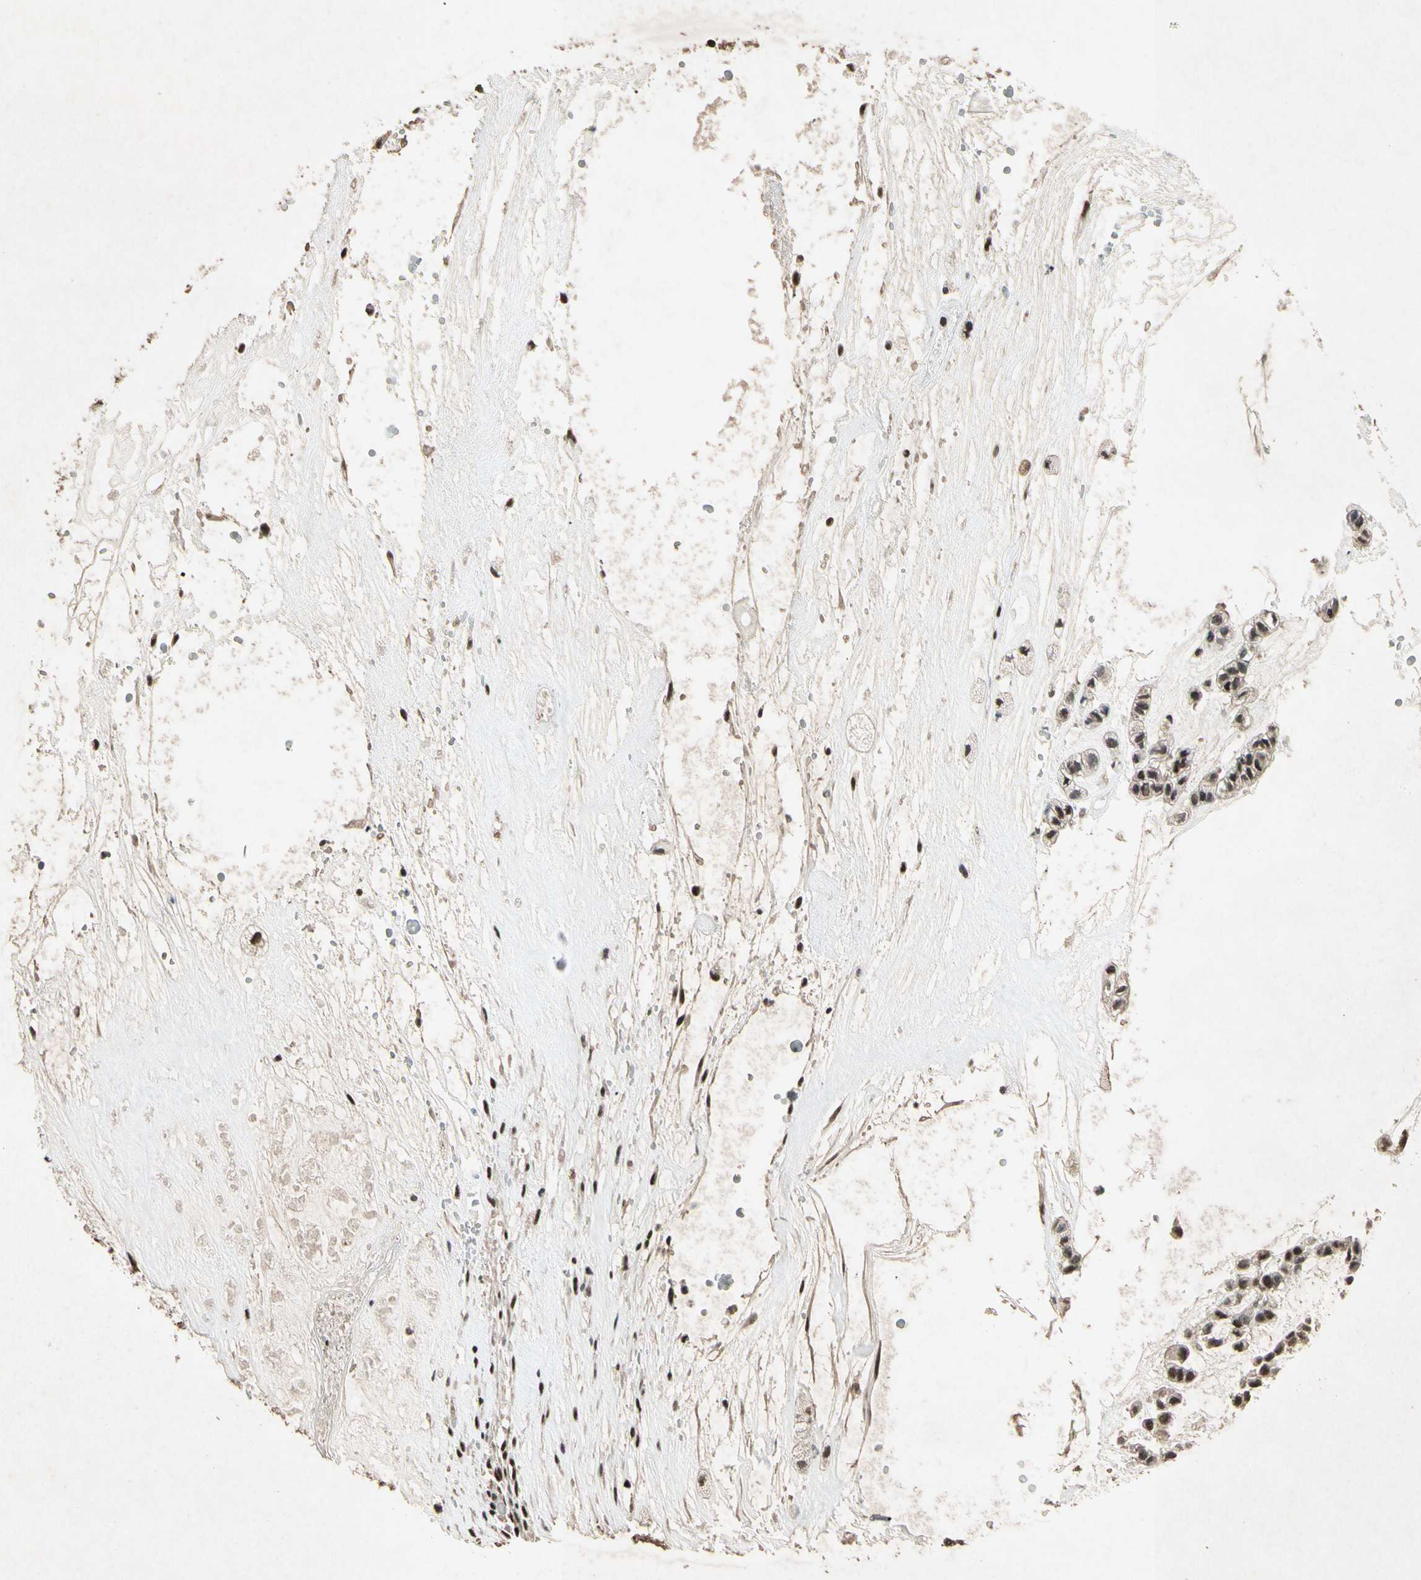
{"staining": {"intensity": "strong", "quantity": ">75%", "location": "nuclear"}, "tissue": "head and neck cancer", "cell_type": "Tumor cells", "image_type": "cancer", "snomed": [{"axis": "morphology", "description": "Adenocarcinoma, NOS"}, {"axis": "morphology", "description": "Adenoma, NOS"}, {"axis": "topography", "description": "Head-Neck"}], "caption": "Immunohistochemical staining of adenoma (head and neck) shows strong nuclear protein expression in about >75% of tumor cells.", "gene": "TBX2", "patient": {"sex": "female", "age": 55}}